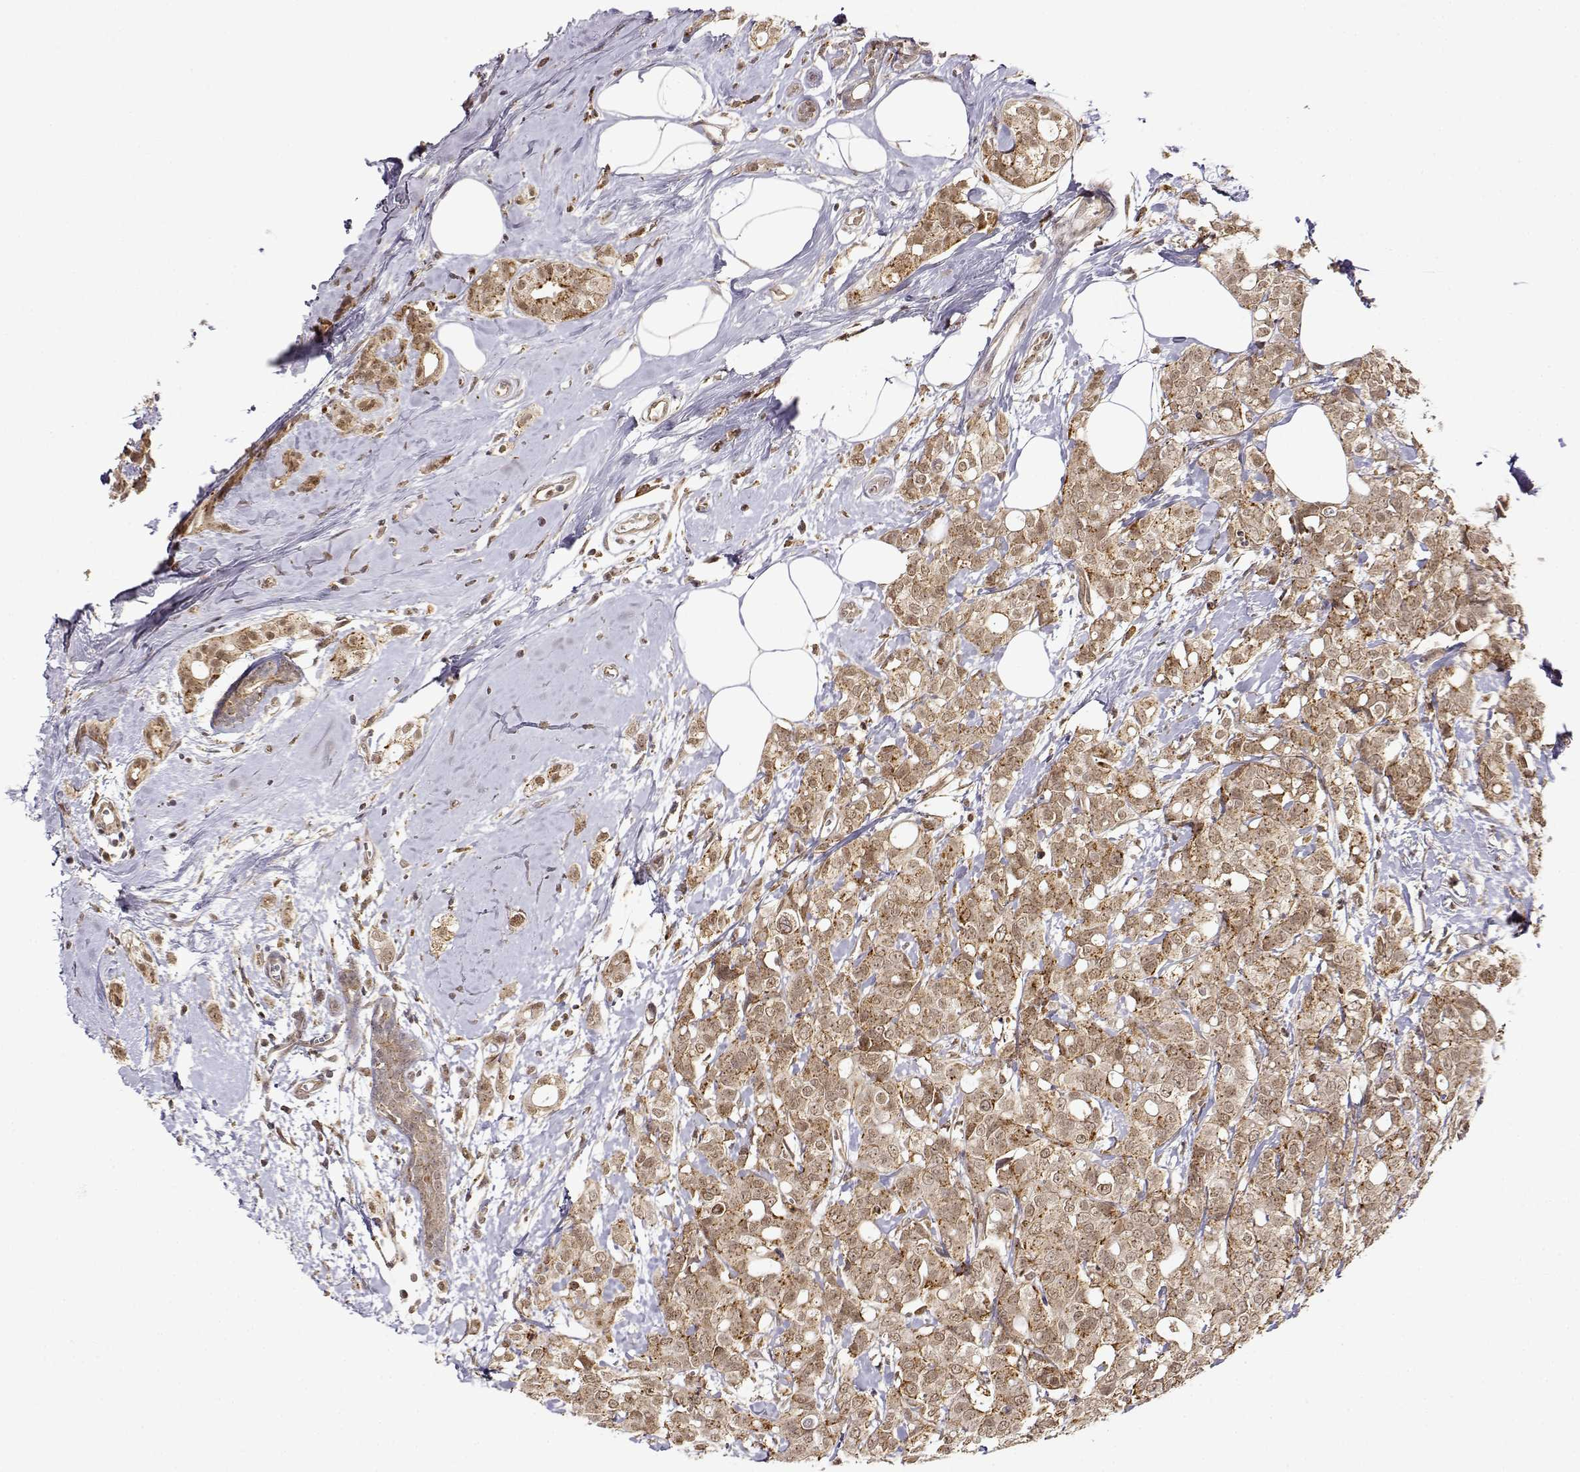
{"staining": {"intensity": "weak", "quantity": ">75%", "location": "cytoplasmic/membranous,nuclear"}, "tissue": "breast cancer", "cell_type": "Tumor cells", "image_type": "cancer", "snomed": [{"axis": "morphology", "description": "Duct carcinoma"}, {"axis": "topography", "description": "Breast"}], "caption": "Breast intraductal carcinoma tissue shows weak cytoplasmic/membranous and nuclear expression in approximately >75% of tumor cells", "gene": "RNF13", "patient": {"sex": "female", "age": 40}}